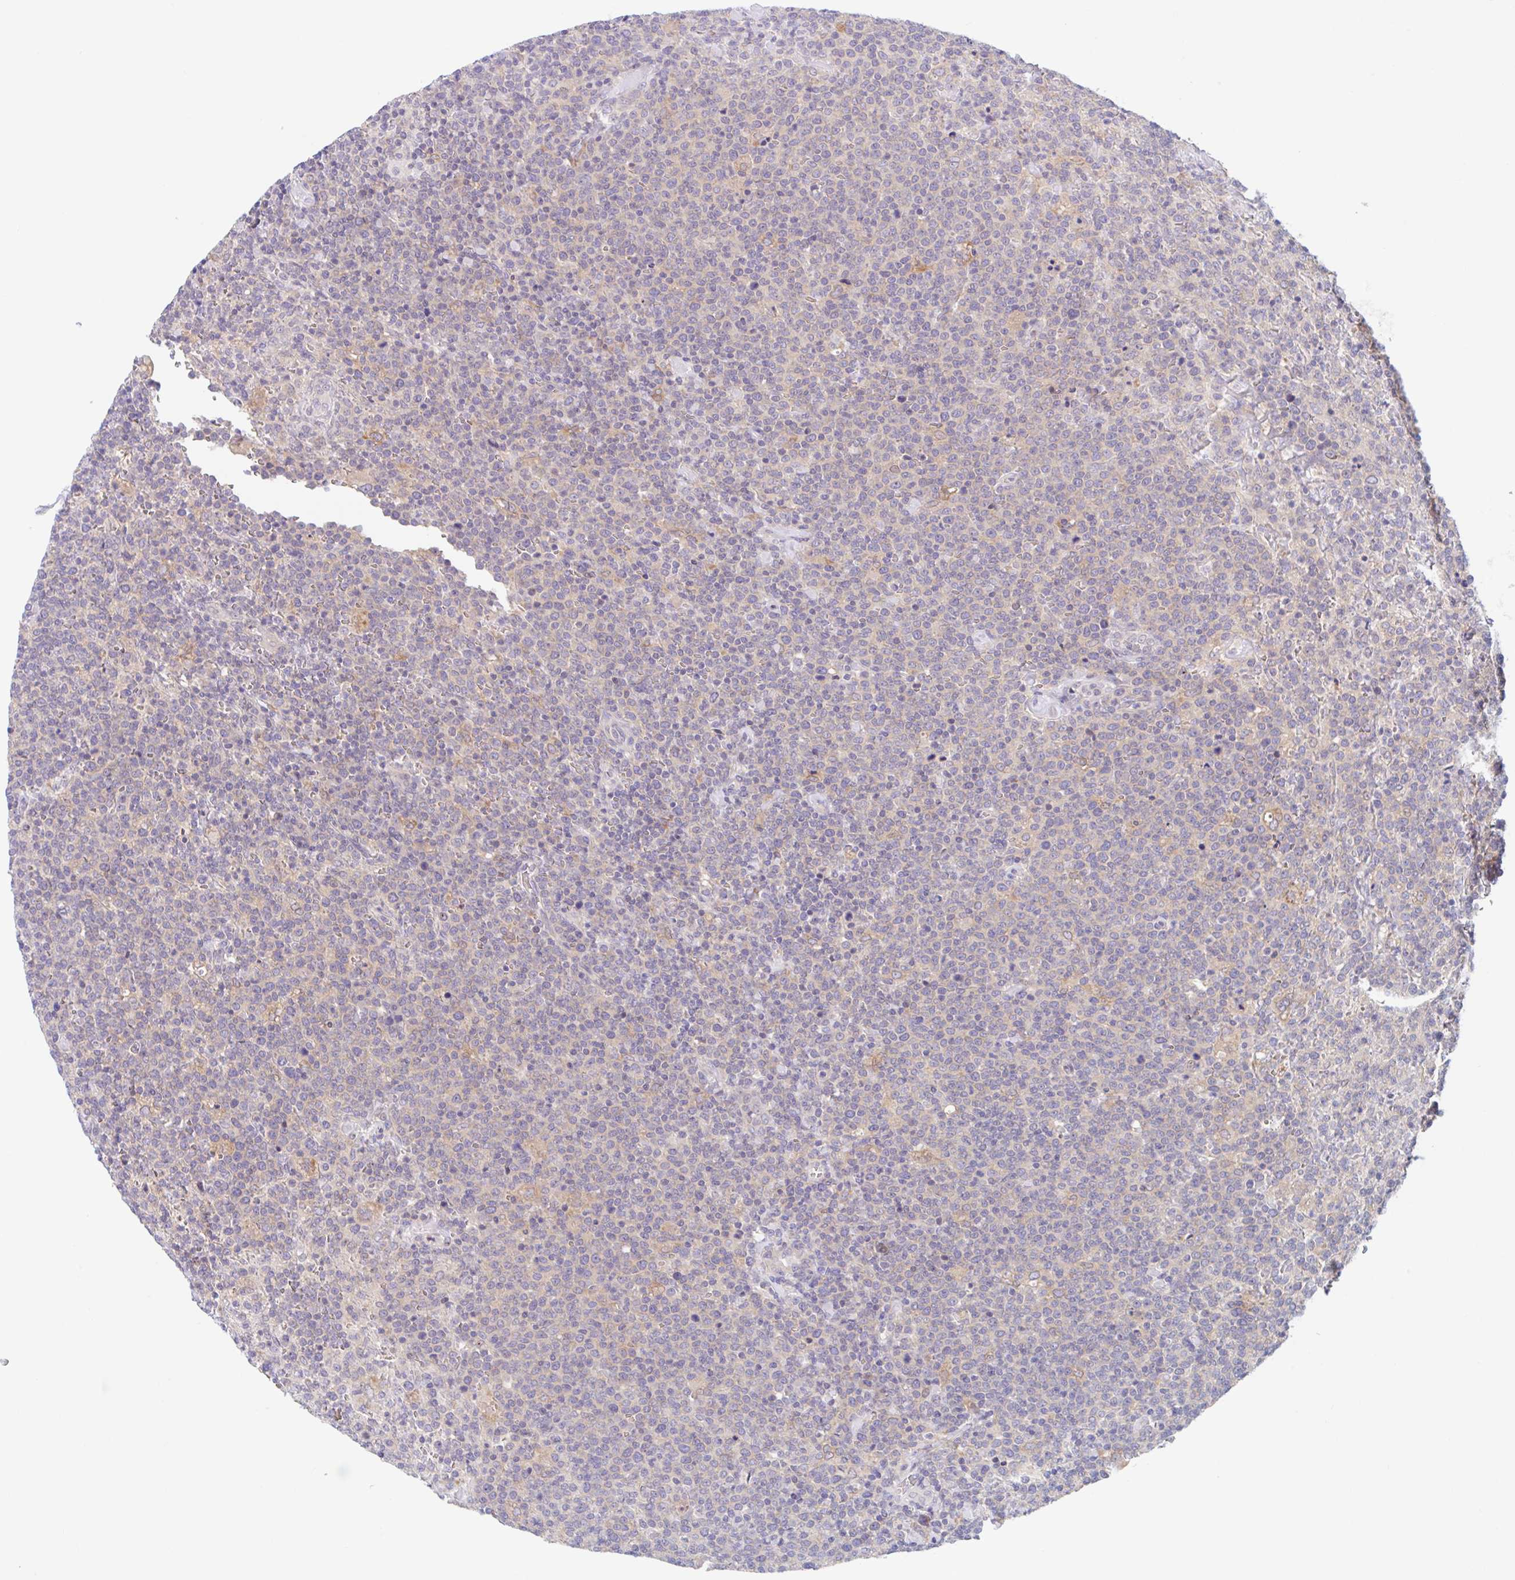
{"staining": {"intensity": "negative", "quantity": "none", "location": "none"}, "tissue": "lymphoma", "cell_type": "Tumor cells", "image_type": "cancer", "snomed": [{"axis": "morphology", "description": "Malignant lymphoma, non-Hodgkin's type, High grade"}, {"axis": "topography", "description": "Lymph node"}], "caption": "Protein analysis of lymphoma shows no significant expression in tumor cells.", "gene": "TMEM86A", "patient": {"sex": "male", "age": 61}}